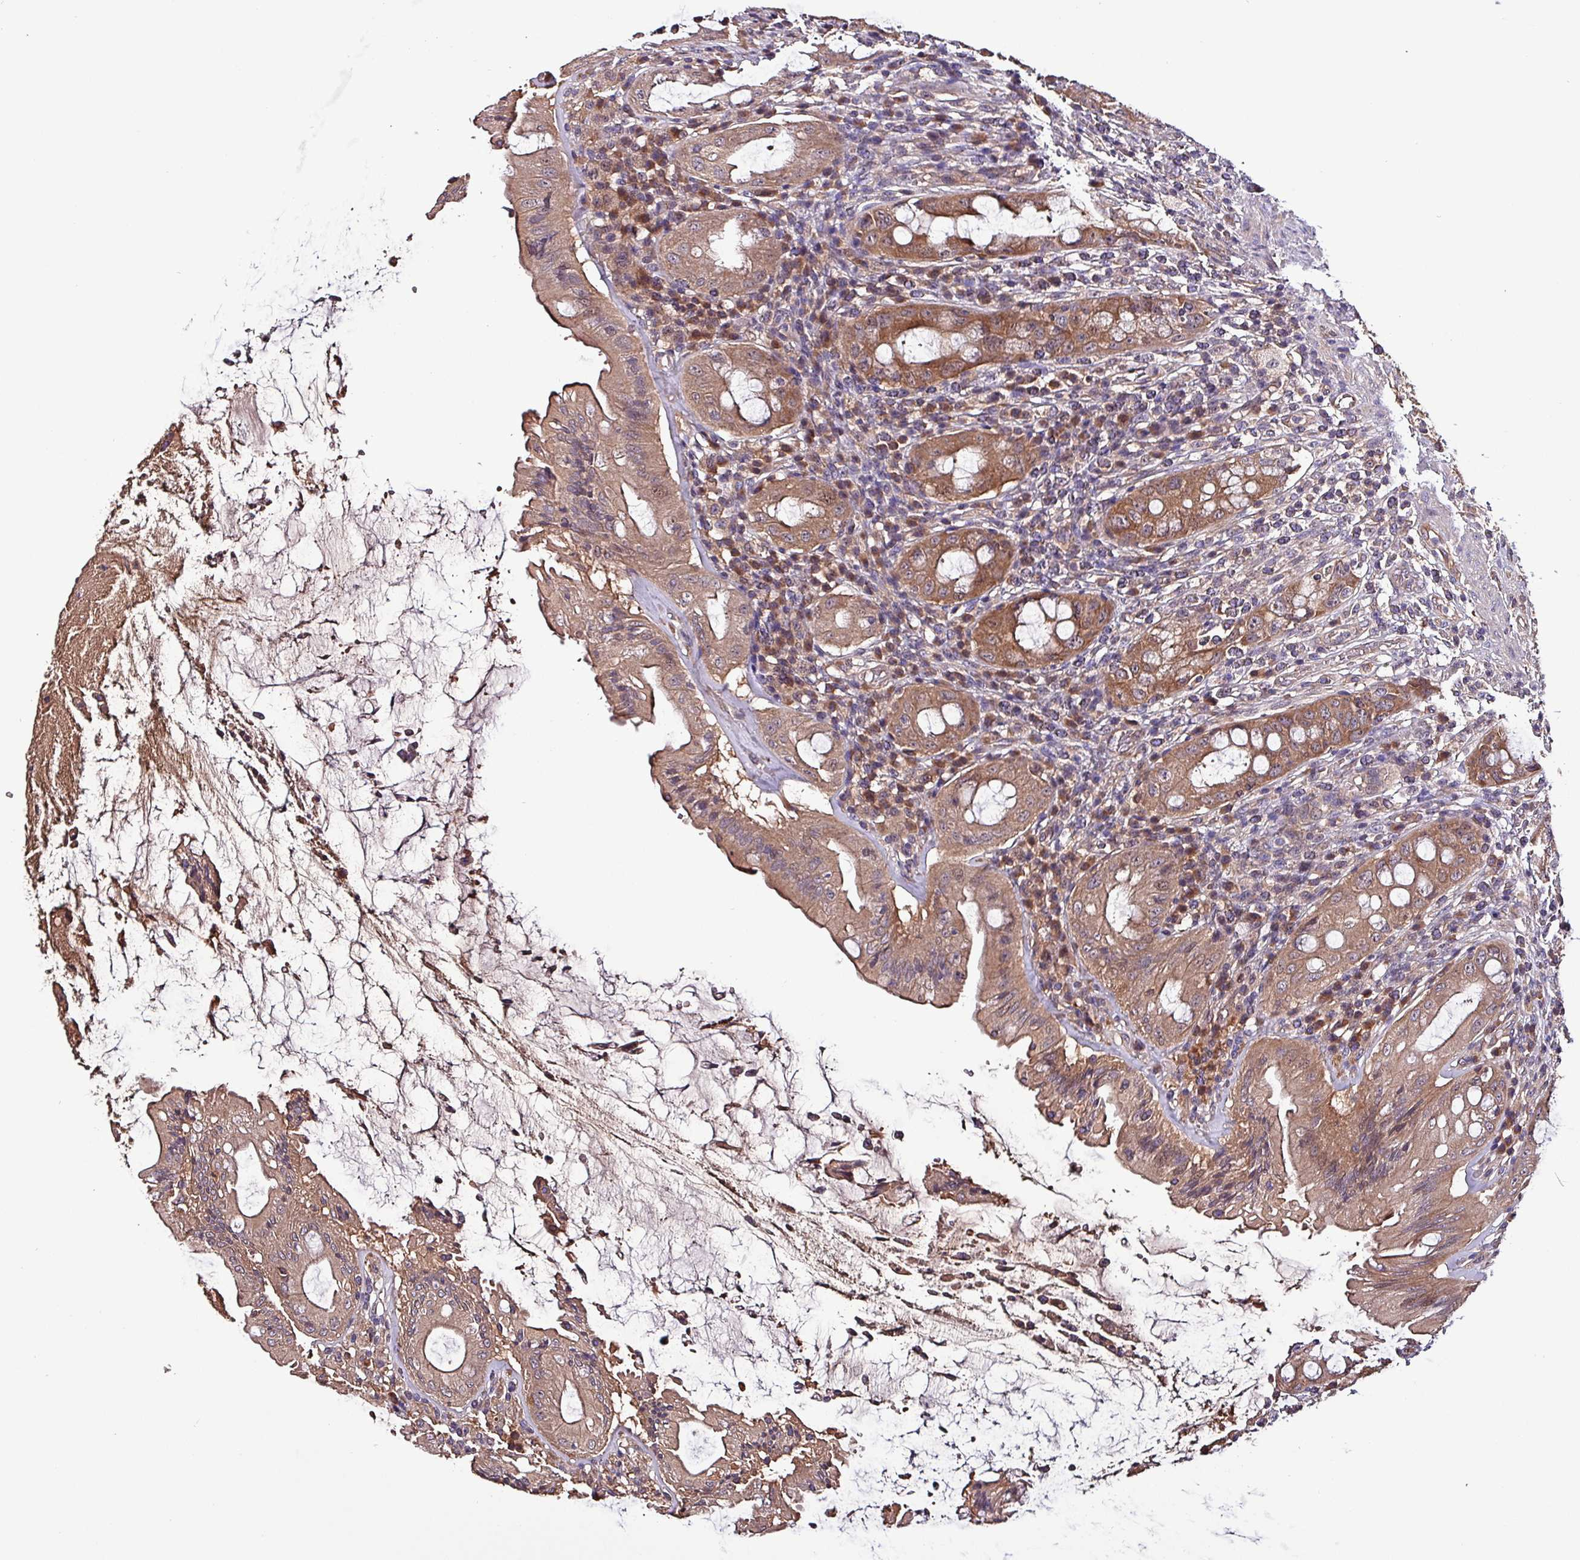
{"staining": {"intensity": "moderate", "quantity": ">75%", "location": "cytoplasmic/membranous"}, "tissue": "rectum", "cell_type": "Glandular cells", "image_type": "normal", "snomed": [{"axis": "morphology", "description": "Normal tissue, NOS"}, {"axis": "topography", "description": "Rectum"}], "caption": "This image displays IHC staining of normal human rectum, with medium moderate cytoplasmic/membranous expression in approximately >75% of glandular cells.", "gene": "PAFAH1B2", "patient": {"sex": "female", "age": 57}}